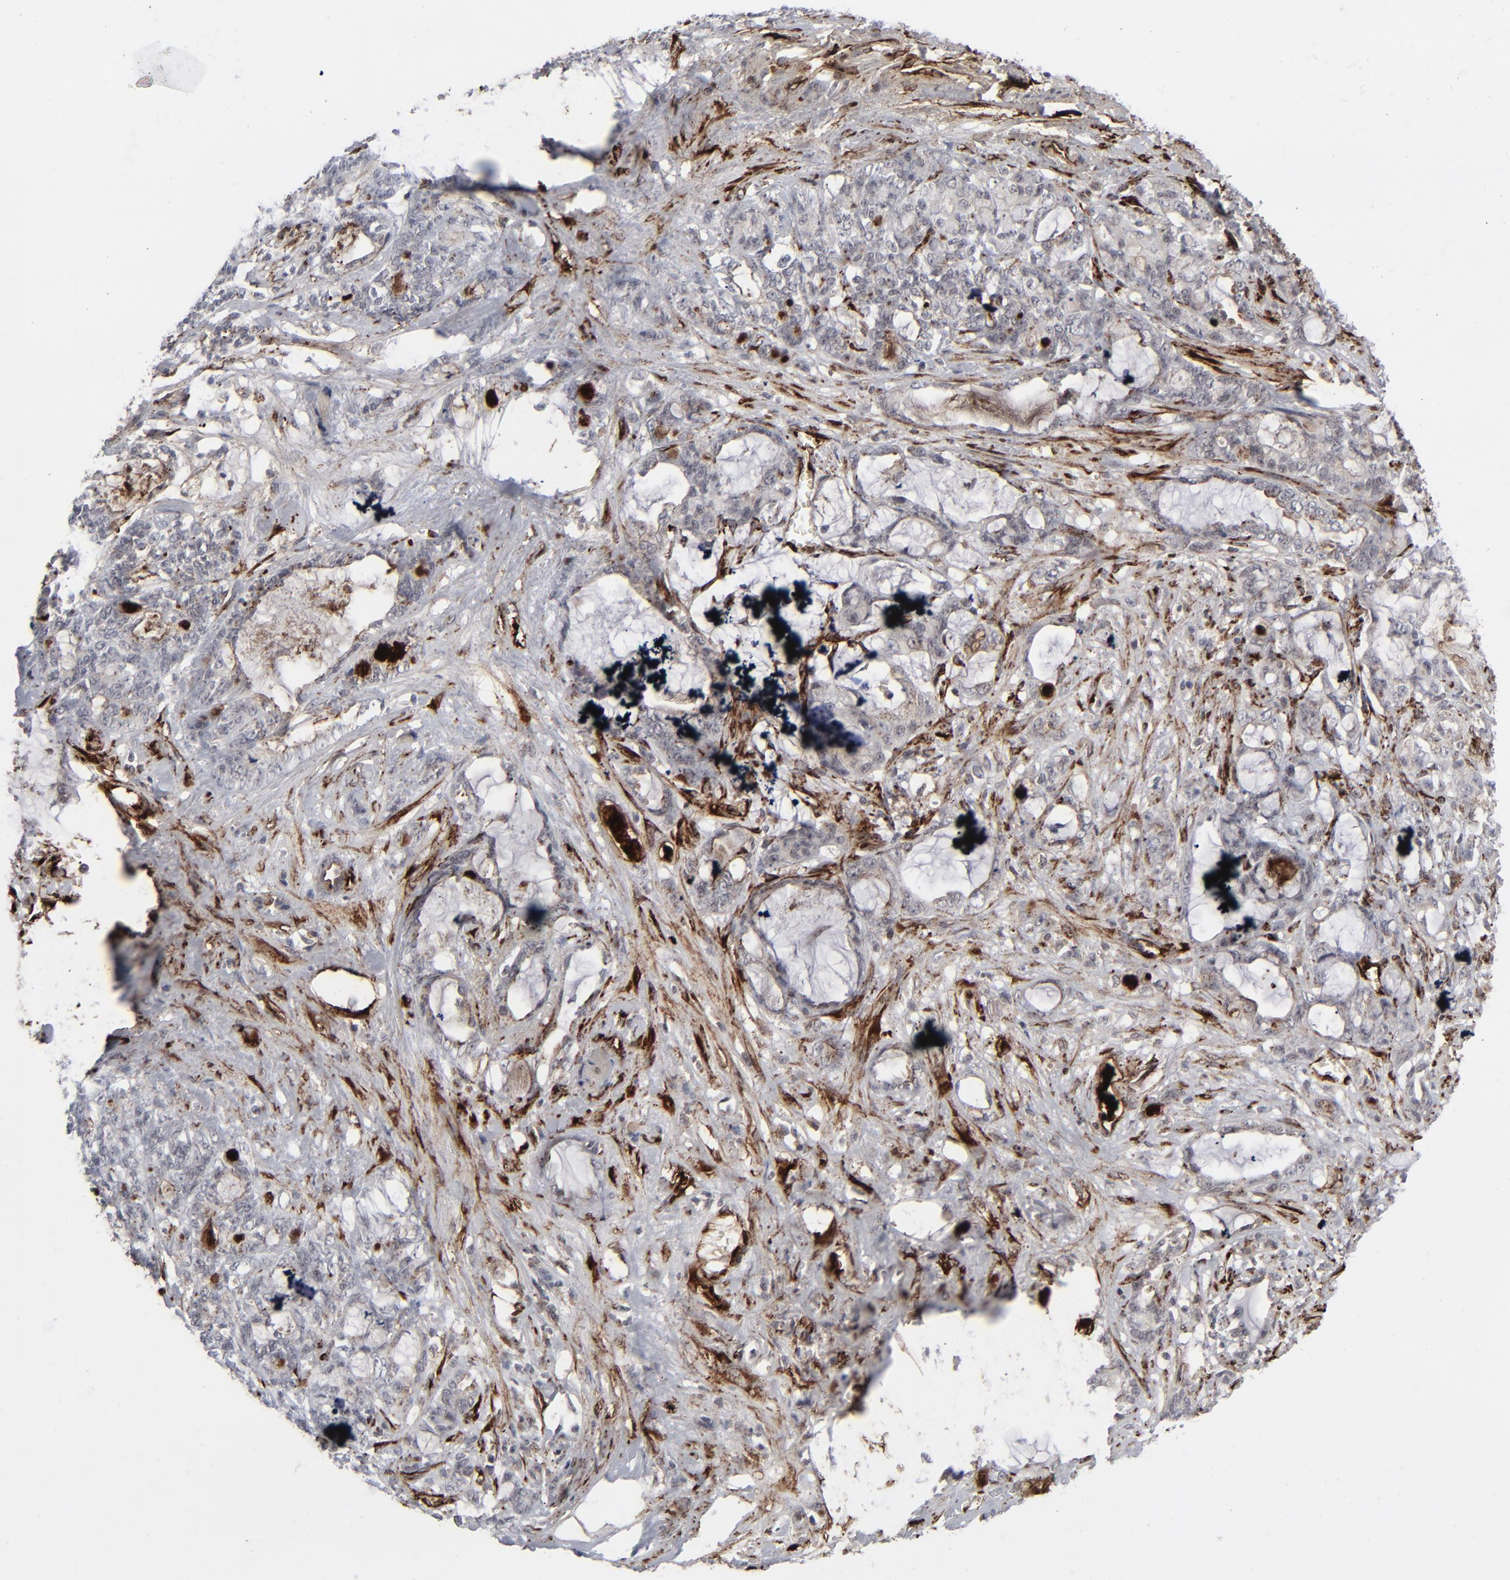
{"staining": {"intensity": "negative", "quantity": "none", "location": "none"}, "tissue": "pancreatic cancer", "cell_type": "Tumor cells", "image_type": "cancer", "snomed": [{"axis": "morphology", "description": "Adenocarcinoma, NOS"}, {"axis": "topography", "description": "Pancreas"}], "caption": "Protein analysis of pancreatic cancer (adenocarcinoma) displays no significant positivity in tumor cells.", "gene": "SPARC", "patient": {"sex": "female", "age": 73}}